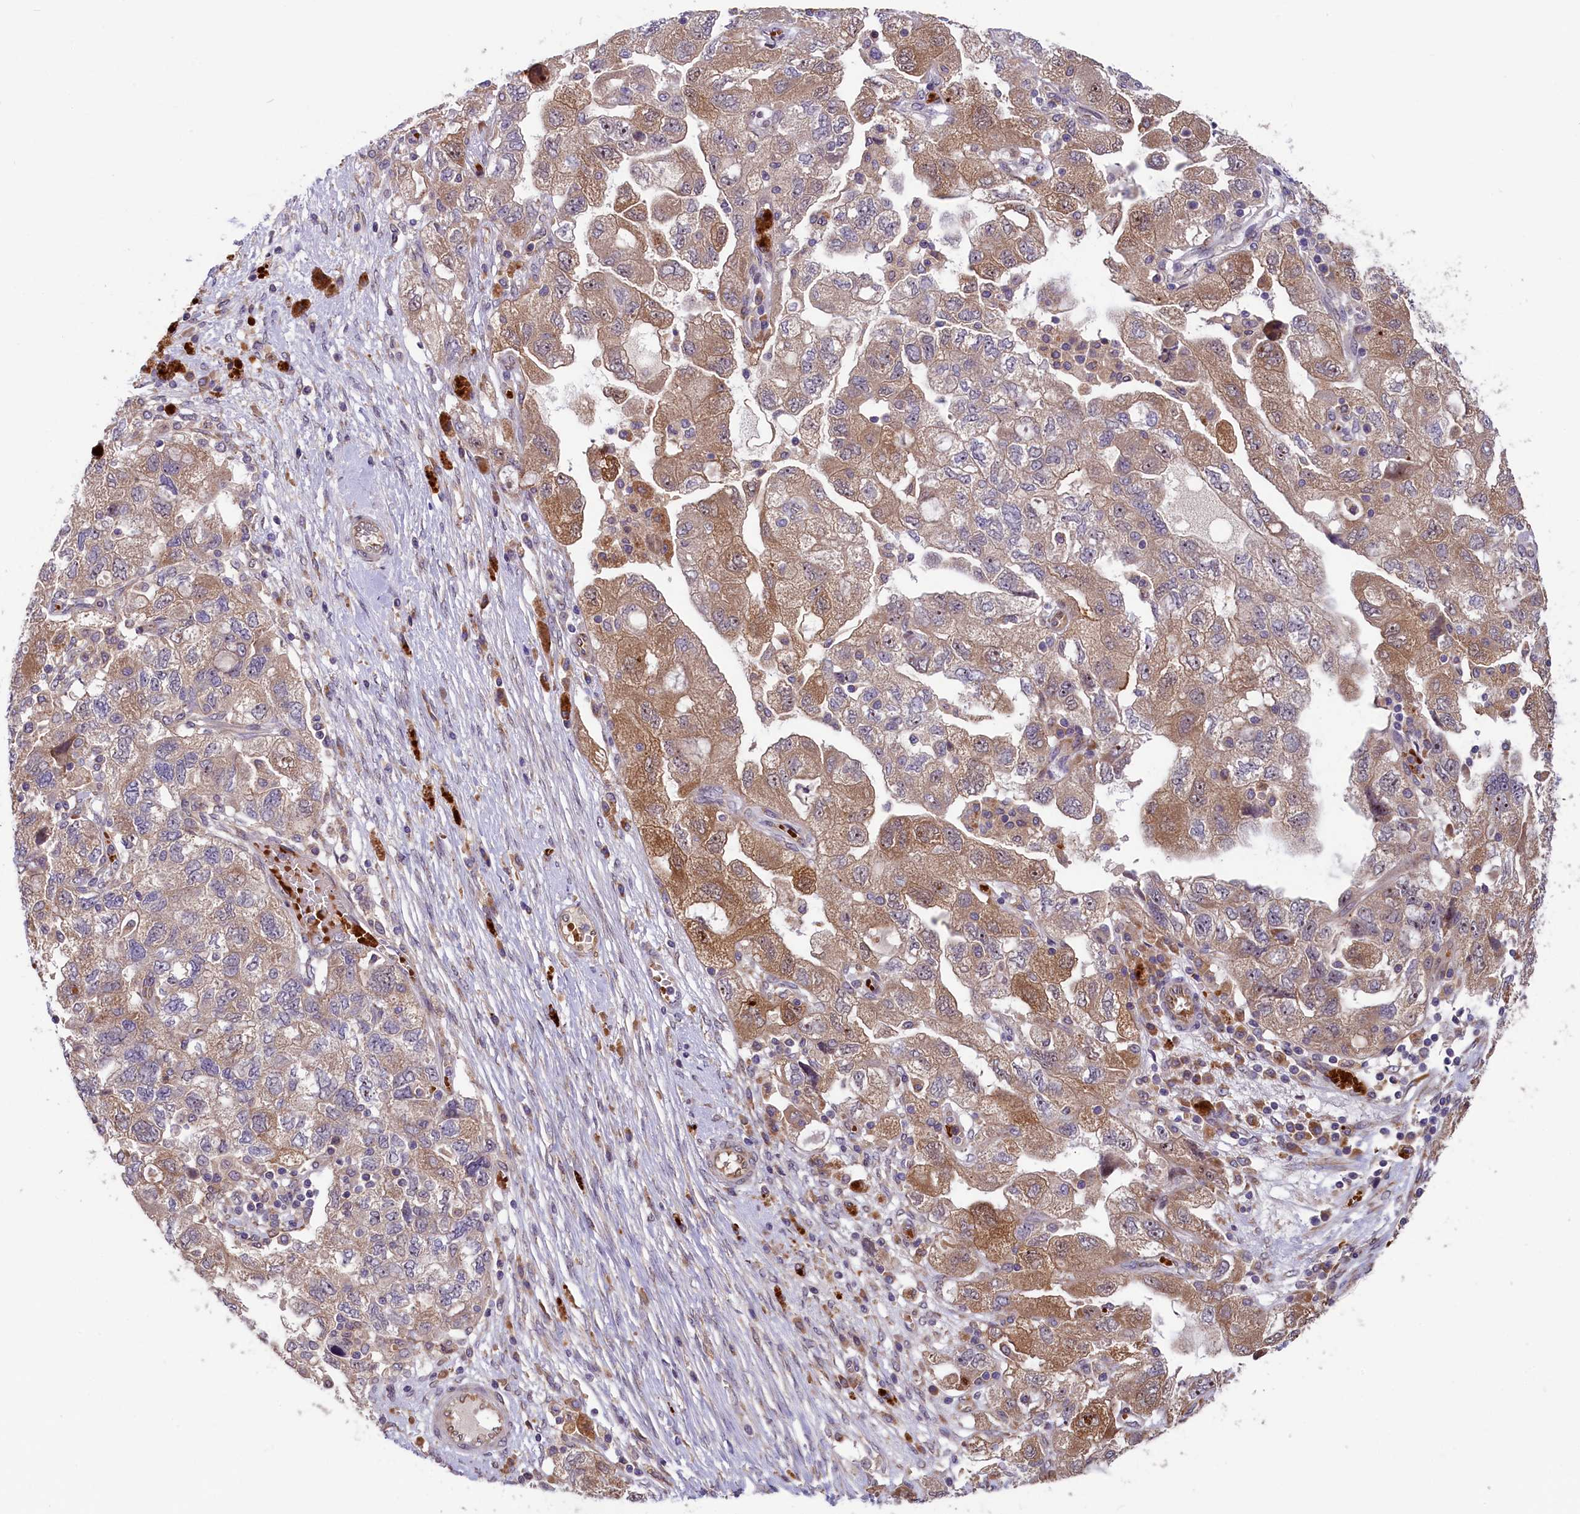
{"staining": {"intensity": "moderate", "quantity": ">75%", "location": "cytoplasmic/membranous"}, "tissue": "ovarian cancer", "cell_type": "Tumor cells", "image_type": "cancer", "snomed": [{"axis": "morphology", "description": "Carcinoma, NOS"}, {"axis": "morphology", "description": "Cystadenocarcinoma, serous, NOS"}, {"axis": "topography", "description": "Ovary"}], "caption": "Immunohistochemical staining of human ovarian cancer demonstrates medium levels of moderate cytoplasmic/membranous expression in about >75% of tumor cells.", "gene": "CCDC9B", "patient": {"sex": "female", "age": 69}}